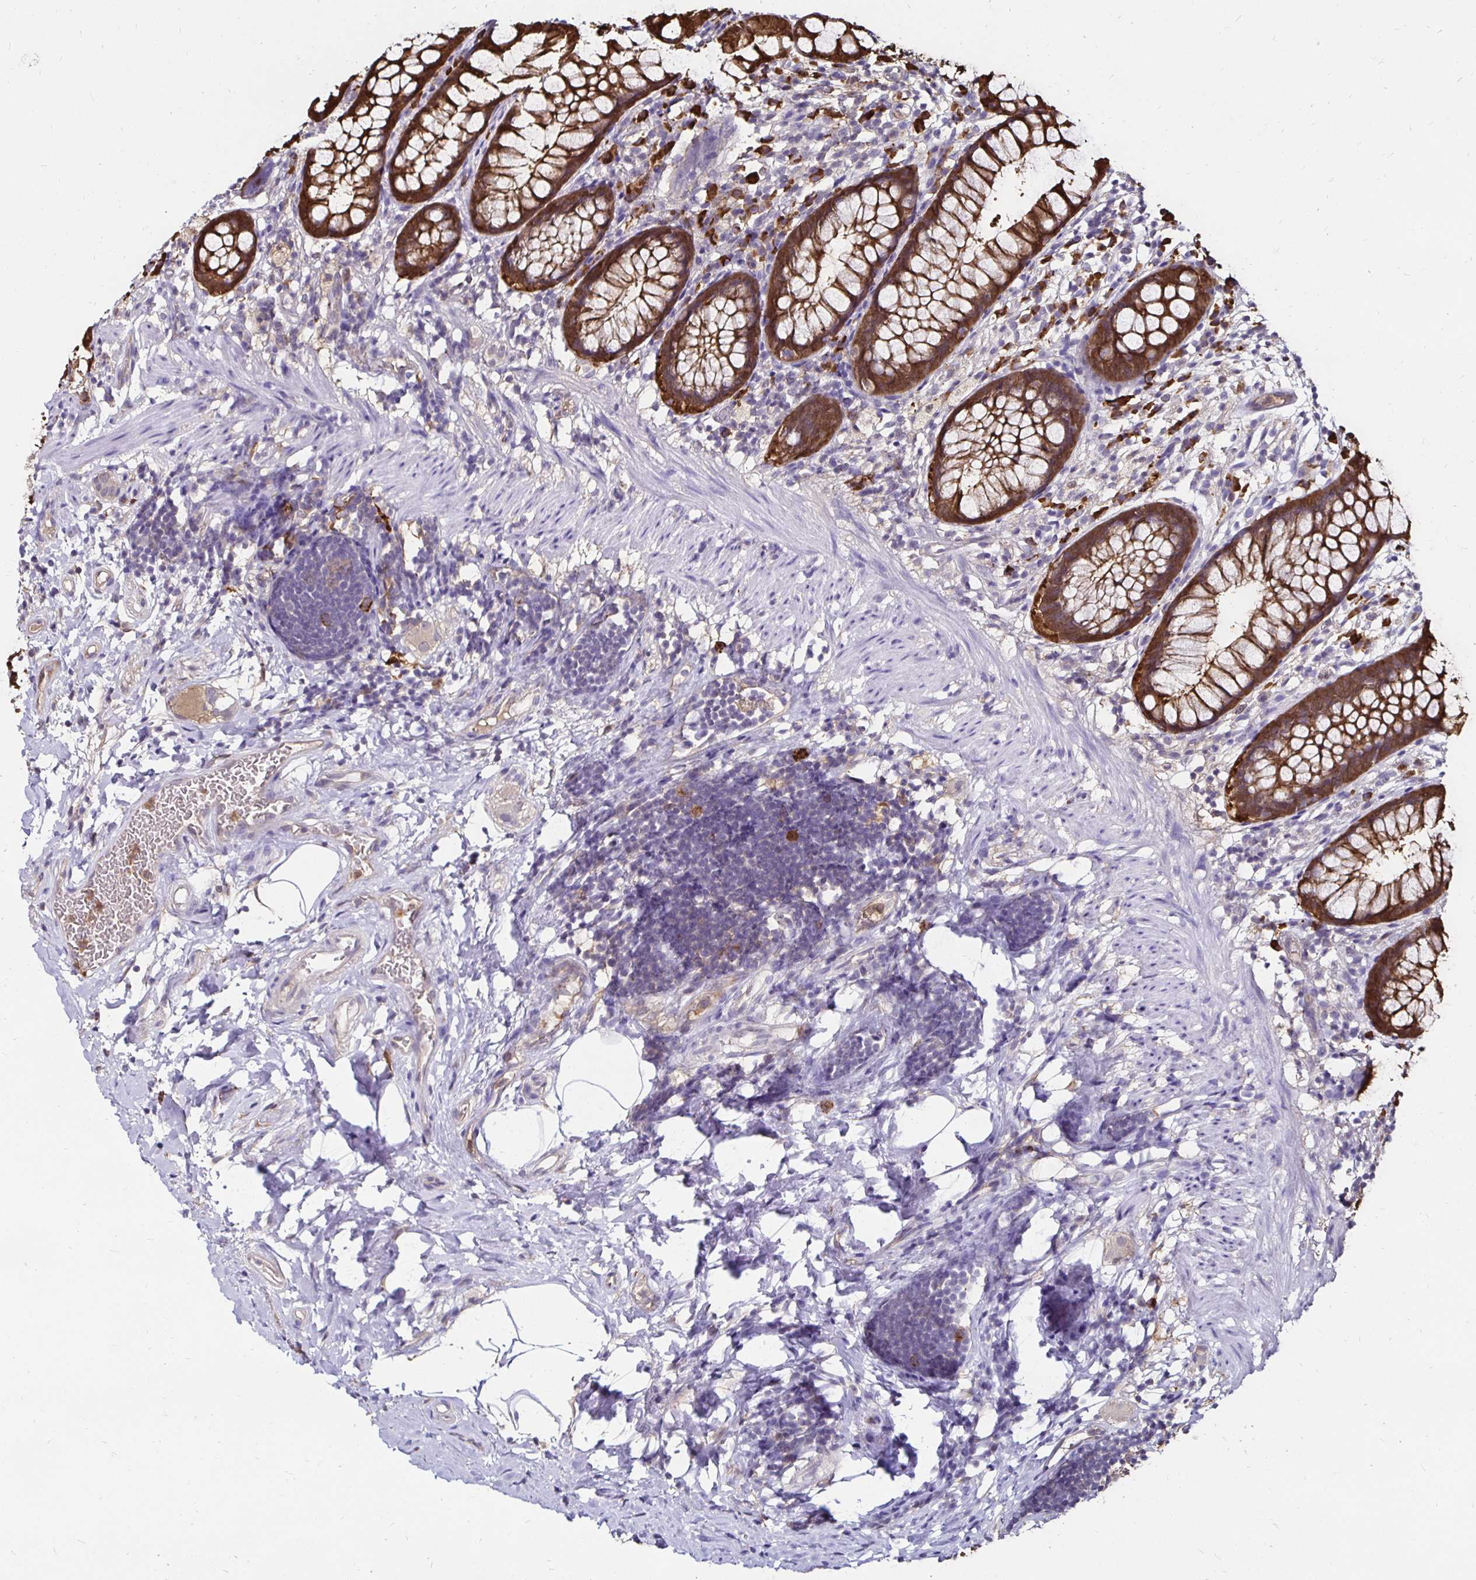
{"staining": {"intensity": "moderate", "quantity": ">75%", "location": "cytoplasmic/membranous"}, "tissue": "rectum", "cell_type": "Glandular cells", "image_type": "normal", "snomed": [{"axis": "morphology", "description": "Normal tissue, NOS"}, {"axis": "topography", "description": "Rectum"}], "caption": "Rectum stained with IHC demonstrates moderate cytoplasmic/membranous expression in approximately >75% of glandular cells. (IHC, brightfield microscopy, high magnification).", "gene": "TXN", "patient": {"sex": "female", "age": 62}}